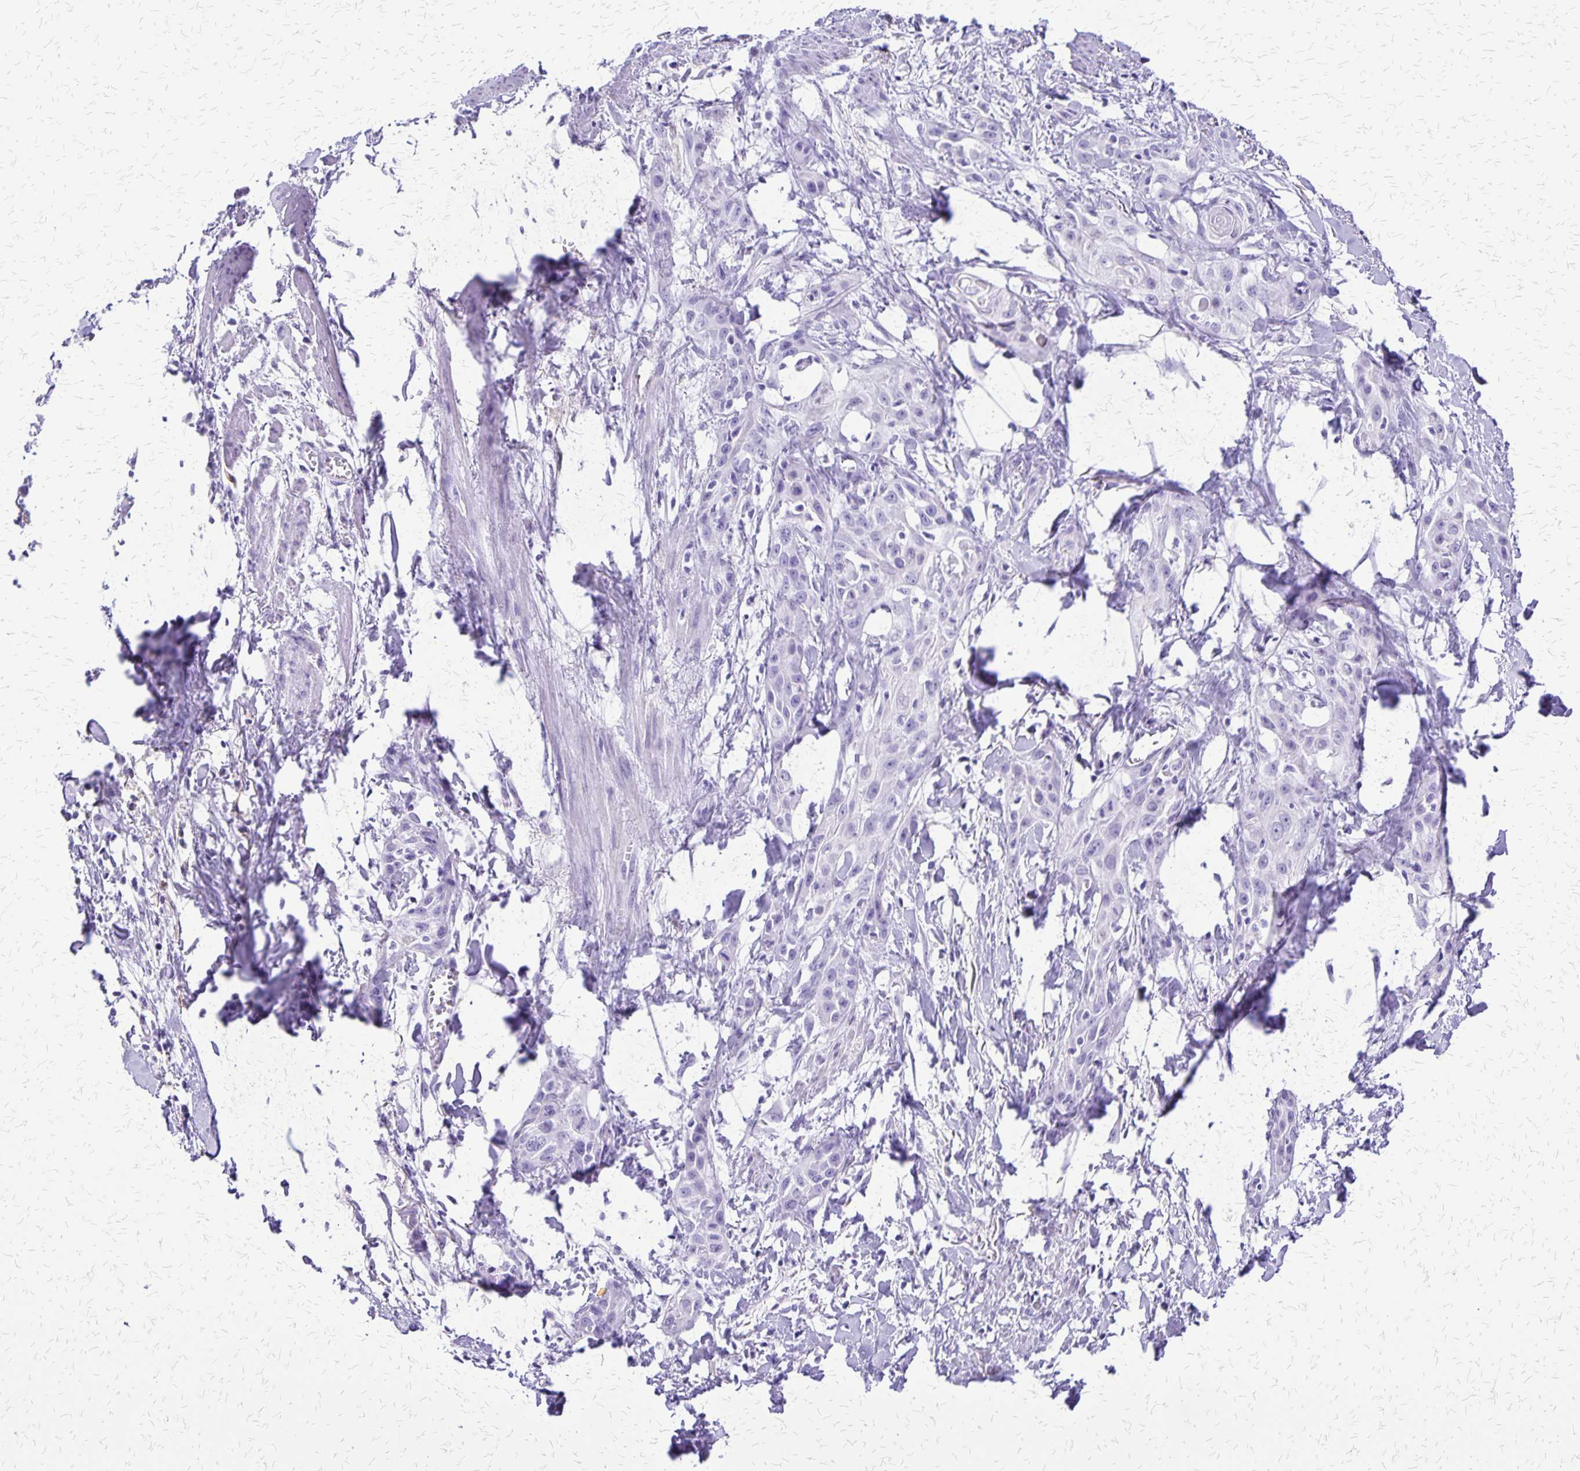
{"staining": {"intensity": "negative", "quantity": "none", "location": "none"}, "tissue": "skin cancer", "cell_type": "Tumor cells", "image_type": "cancer", "snomed": [{"axis": "morphology", "description": "Squamous cell carcinoma, NOS"}, {"axis": "topography", "description": "Skin"}, {"axis": "topography", "description": "Anal"}], "caption": "DAB immunohistochemical staining of skin cancer (squamous cell carcinoma) reveals no significant positivity in tumor cells.", "gene": "SLC13A2", "patient": {"sex": "male", "age": 64}}